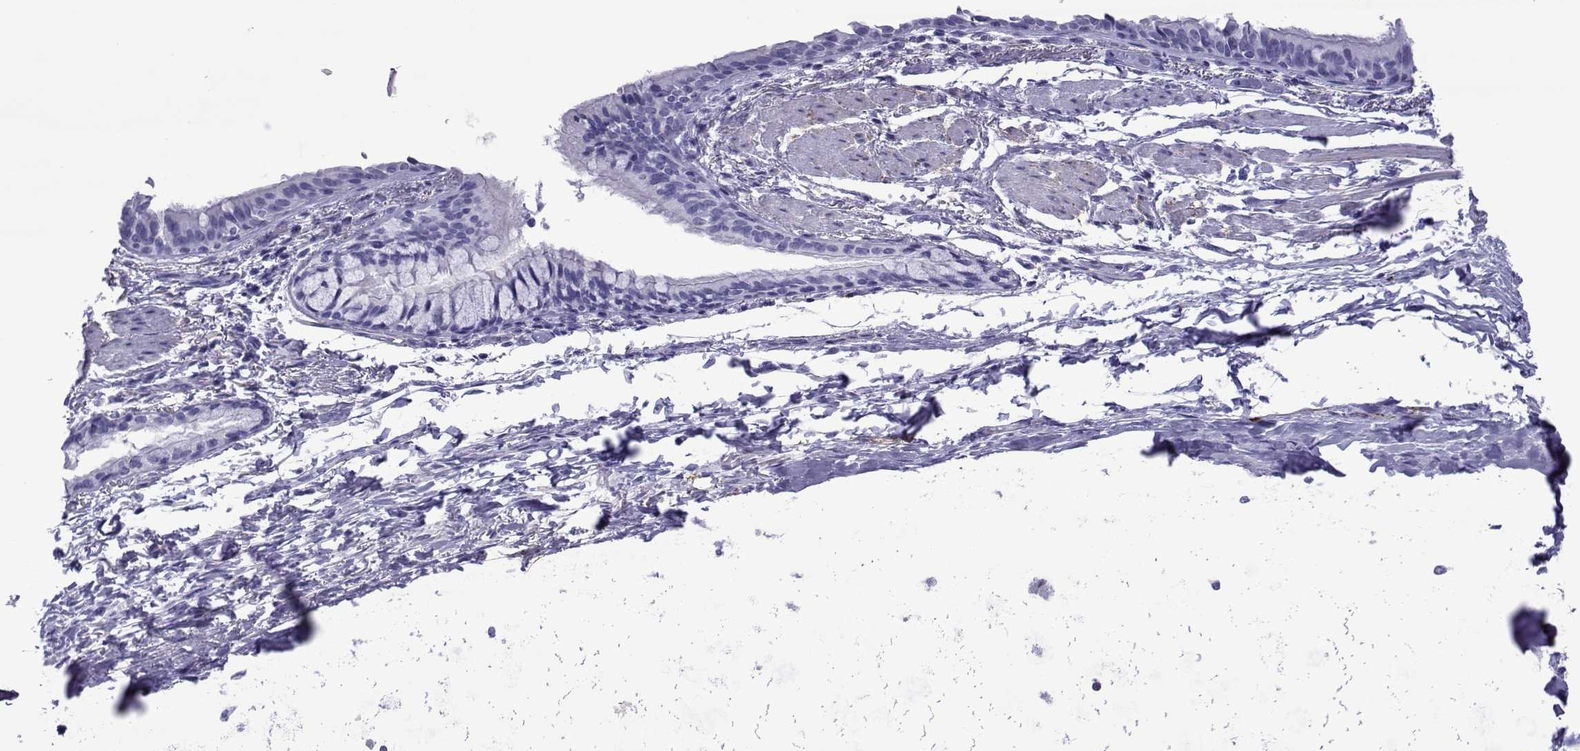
{"staining": {"intensity": "negative", "quantity": "none", "location": "none"}, "tissue": "bronchus", "cell_type": "Respiratory epithelial cells", "image_type": "normal", "snomed": [{"axis": "morphology", "description": "Normal tissue, NOS"}, {"axis": "morphology", "description": "Squamous cell carcinoma, NOS"}, {"axis": "topography", "description": "Bronchus"}, {"axis": "topography", "description": "Lung"}], "caption": "This photomicrograph is of unremarkable bronchus stained with immunohistochemistry (IHC) to label a protein in brown with the nuclei are counter-stained blue. There is no staining in respiratory epithelial cells. (Brightfield microscopy of DAB immunohistochemistry (IHC) at high magnification).", "gene": "SPANXA1", "patient": {"sex": "male", "age": 69}}